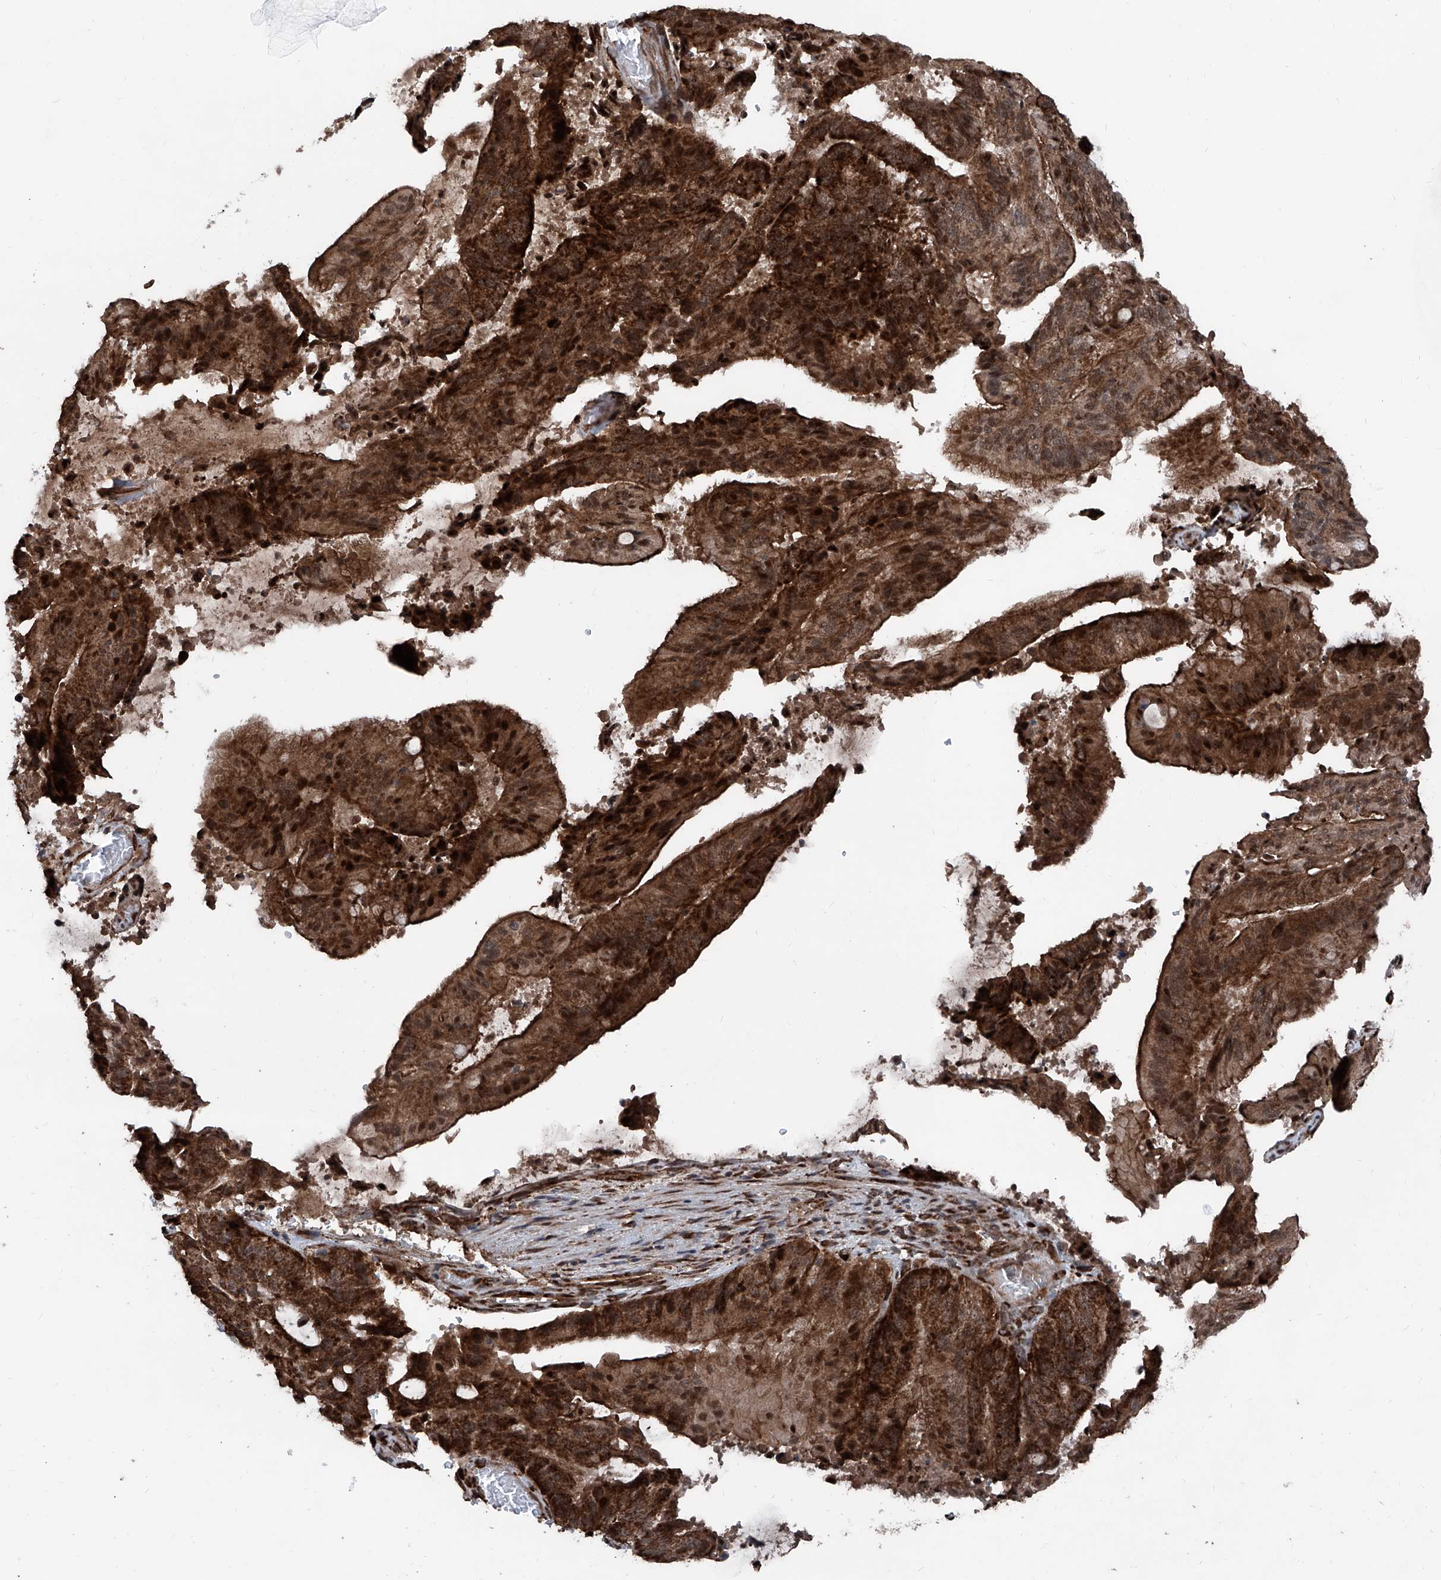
{"staining": {"intensity": "strong", "quantity": ">75%", "location": "cytoplasmic/membranous,nuclear"}, "tissue": "liver cancer", "cell_type": "Tumor cells", "image_type": "cancer", "snomed": [{"axis": "morphology", "description": "Normal tissue, NOS"}, {"axis": "morphology", "description": "Cholangiocarcinoma"}, {"axis": "topography", "description": "Liver"}, {"axis": "topography", "description": "Peripheral nerve tissue"}], "caption": "Liver cholangiocarcinoma tissue exhibits strong cytoplasmic/membranous and nuclear positivity in about >75% of tumor cells (IHC, brightfield microscopy, high magnification).", "gene": "COA7", "patient": {"sex": "female", "age": 73}}